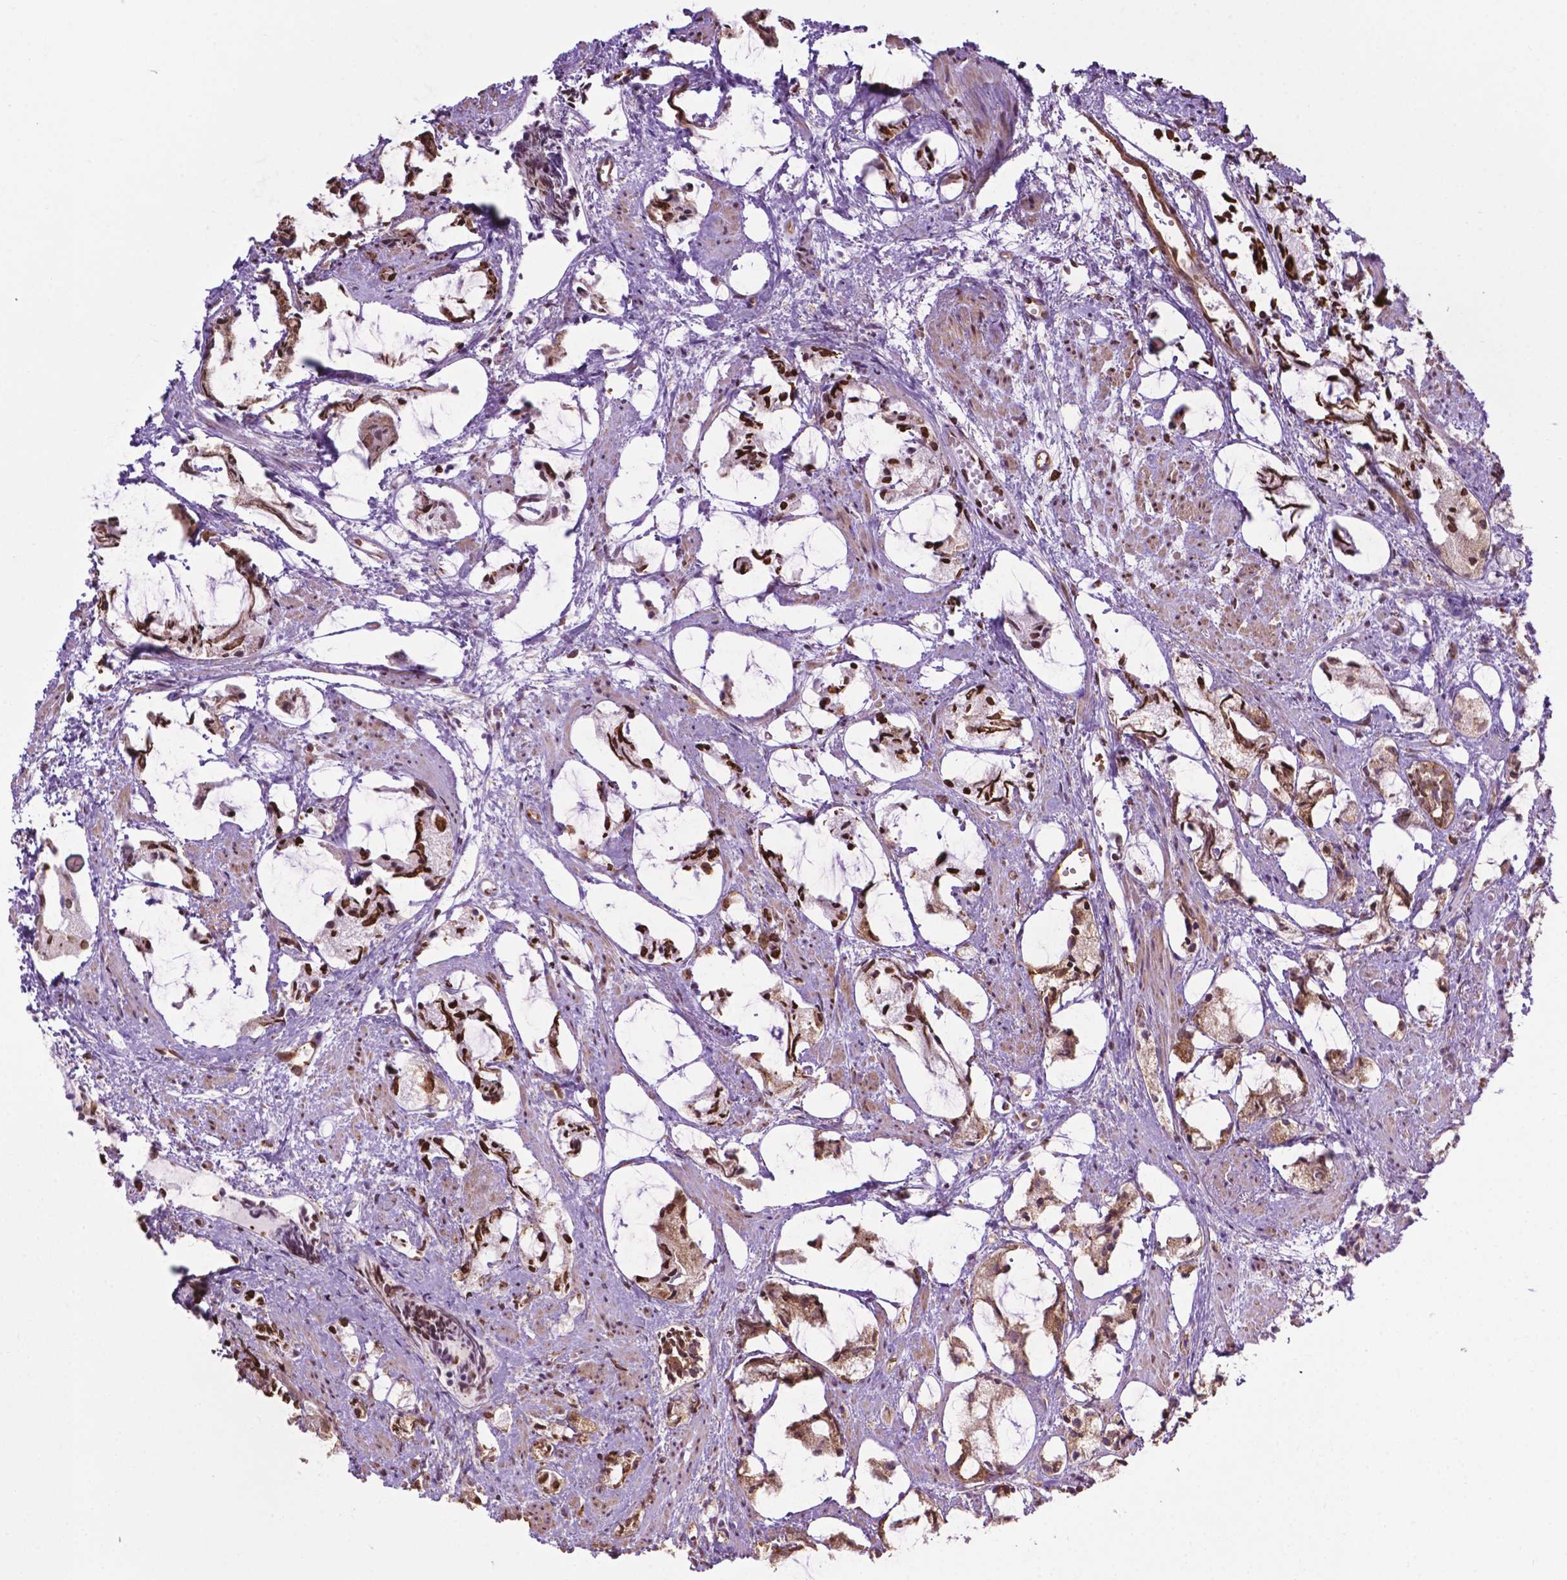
{"staining": {"intensity": "strong", "quantity": ">75%", "location": "cytoplasmic/membranous,nuclear"}, "tissue": "prostate cancer", "cell_type": "Tumor cells", "image_type": "cancer", "snomed": [{"axis": "morphology", "description": "Adenocarcinoma, High grade"}, {"axis": "topography", "description": "Prostate"}], "caption": "A photomicrograph of human adenocarcinoma (high-grade) (prostate) stained for a protein reveals strong cytoplasmic/membranous and nuclear brown staining in tumor cells. Immunohistochemistry stains the protein of interest in brown and the nuclei are stained blue.", "gene": "RPL29", "patient": {"sex": "male", "age": 85}}